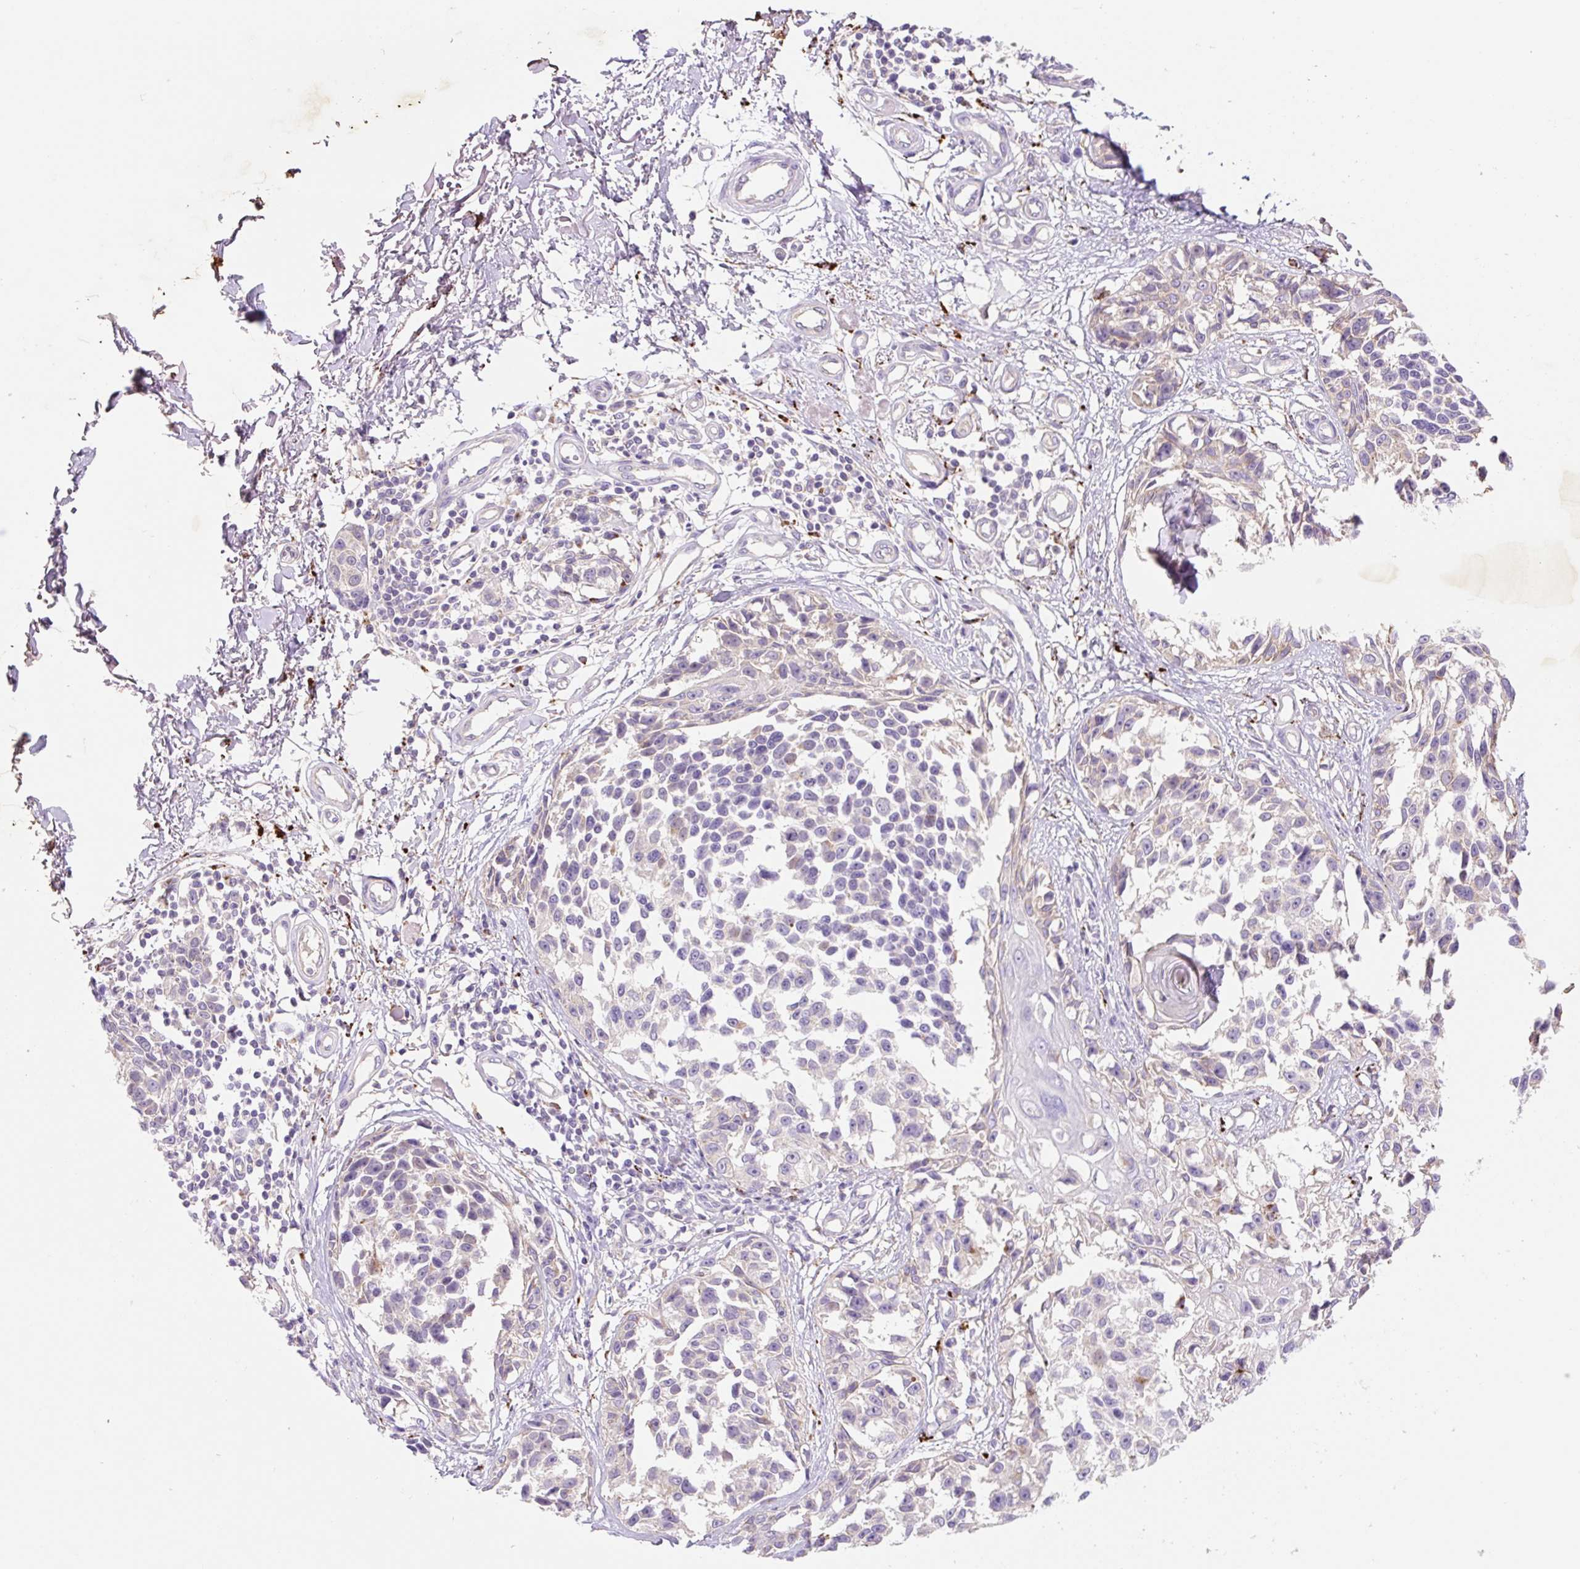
{"staining": {"intensity": "negative", "quantity": "none", "location": "none"}, "tissue": "melanoma", "cell_type": "Tumor cells", "image_type": "cancer", "snomed": [{"axis": "morphology", "description": "Malignant melanoma, NOS"}, {"axis": "topography", "description": "Skin"}], "caption": "High power microscopy image of an immunohistochemistry micrograph of malignant melanoma, revealing no significant expression in tumor cells.", "gene": "HEXA", "patient": {"sex": "male", "age": 73}}